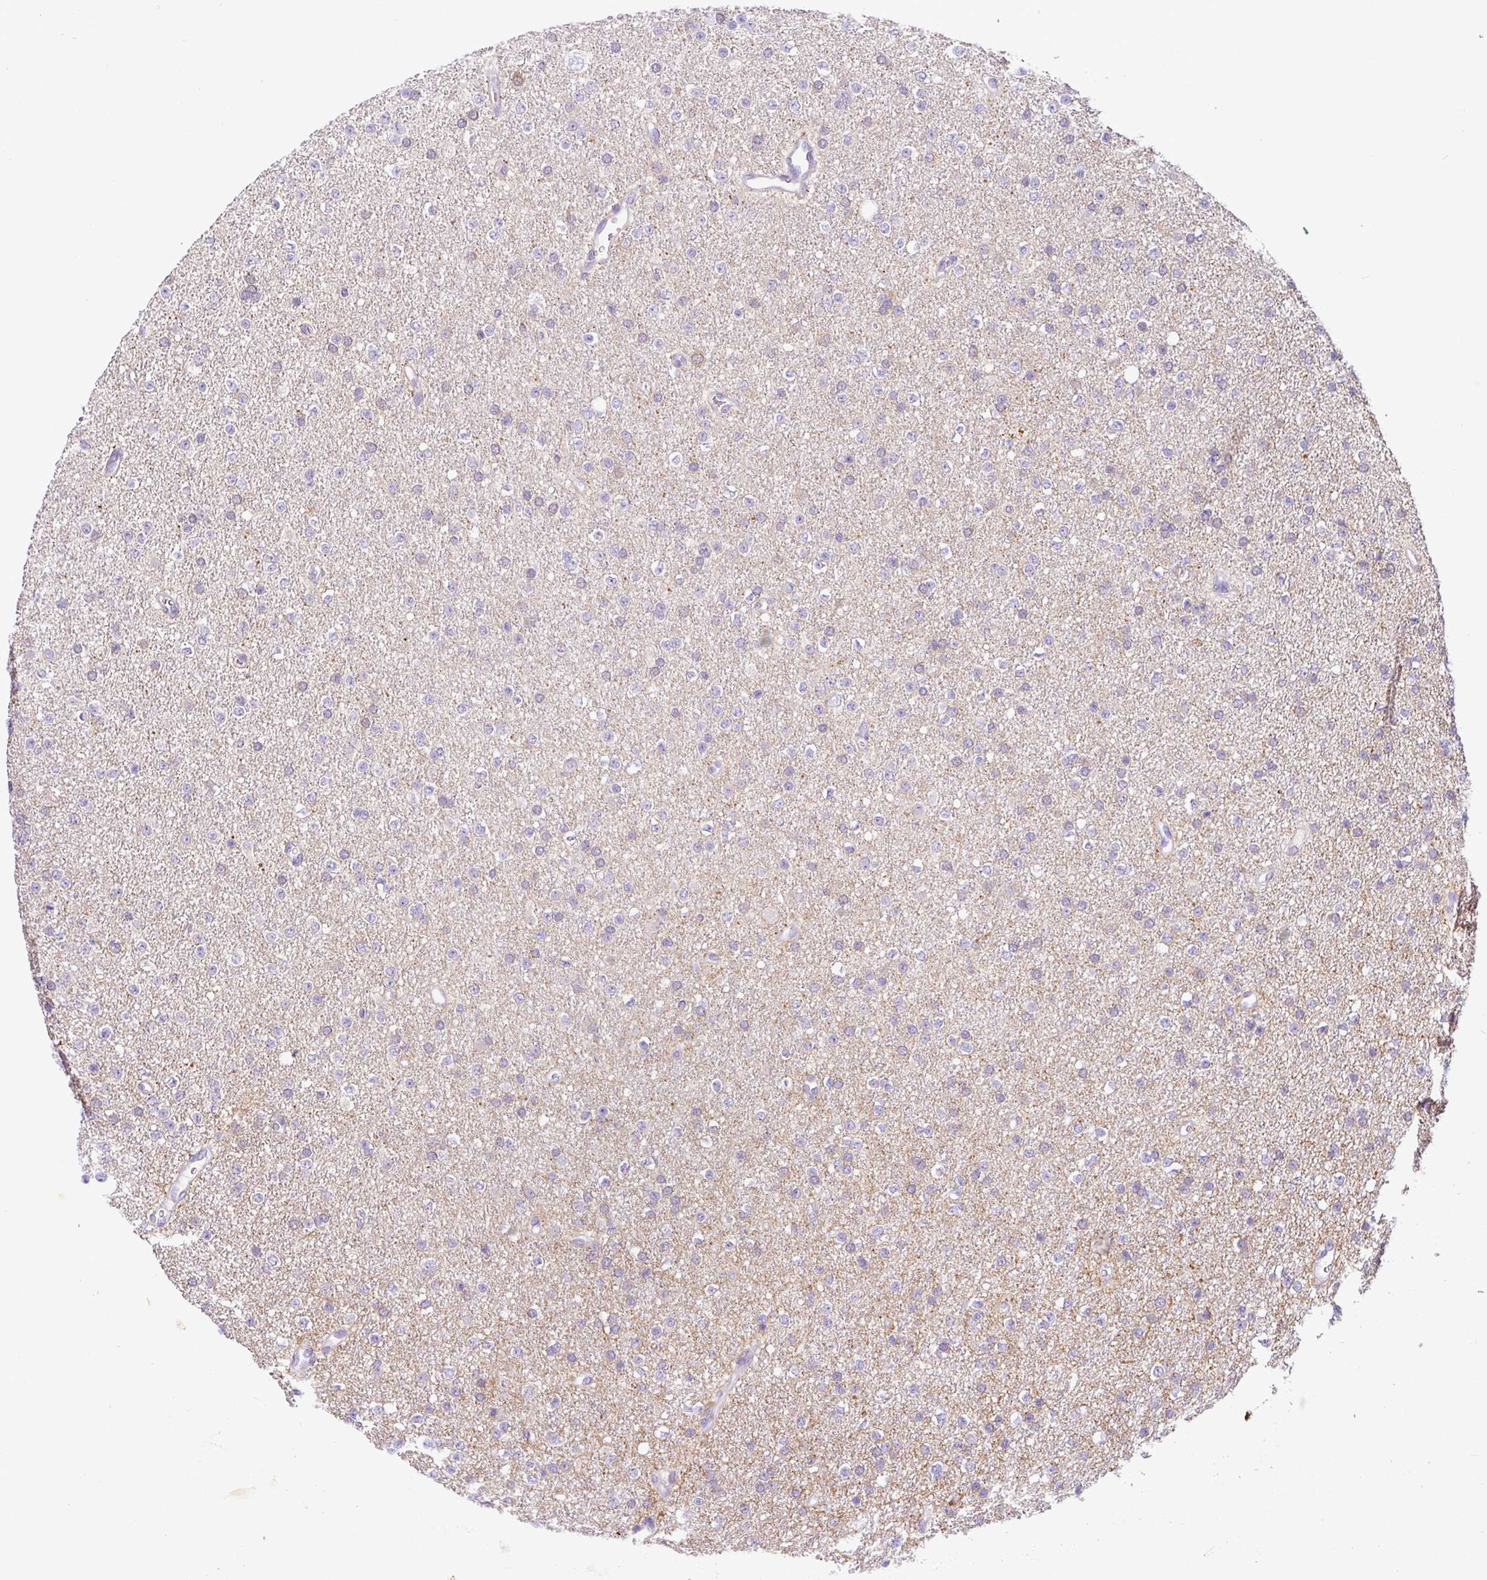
{"staining": {"intensity": "negative", "quantity": "none", "location": "none"}, "tissue": "glioma", "cell_type": "Tumor cells", "image_type": "cancer", "snomed": [{"axis": "morphology", "description": "Glioma, malignant, Low grade"}, {"axis": "topography", "description": "Brain"}], "caption": "Immunohistochemistry of human malignant low-grade glioma shows no positivity in tumor cells.", "gene": "HMCN2", "patient": {"sex": "female", "age": 34}}